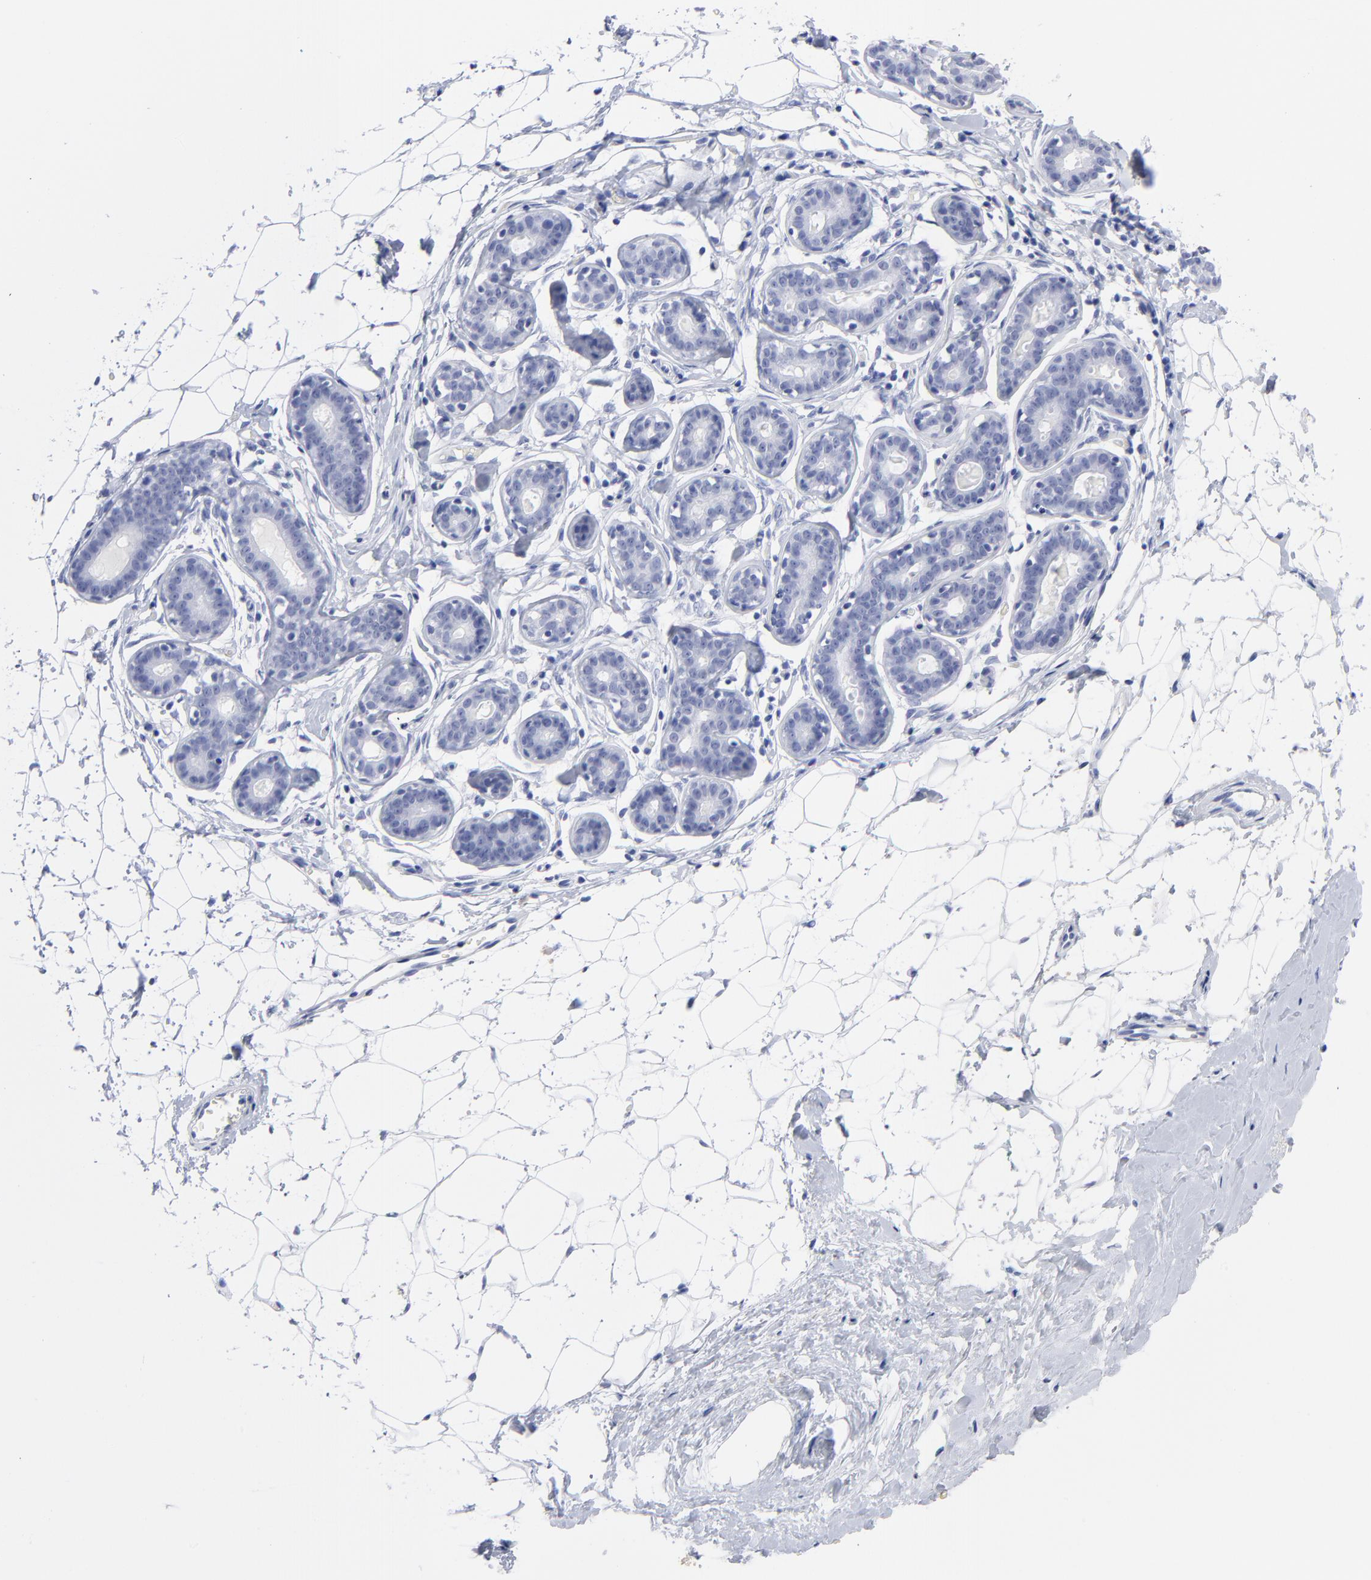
{"staining": {"intensity": "negative", "quantity": "none", "location": "none"}, "tissue": "breast", "cell_type": "Adipocytes", "image_type": "normal", "snomed": [{"axis": "morphology", "description": "Normal tissue, NOS"}, {"axis": "topography", "description": "Breast"}], "caption": "Immunohistochemical staining of normal human breast shows no significant positivity in adipocytes.", "gene": "ACY1", "patient": {"sex": "female", "age": 22}}